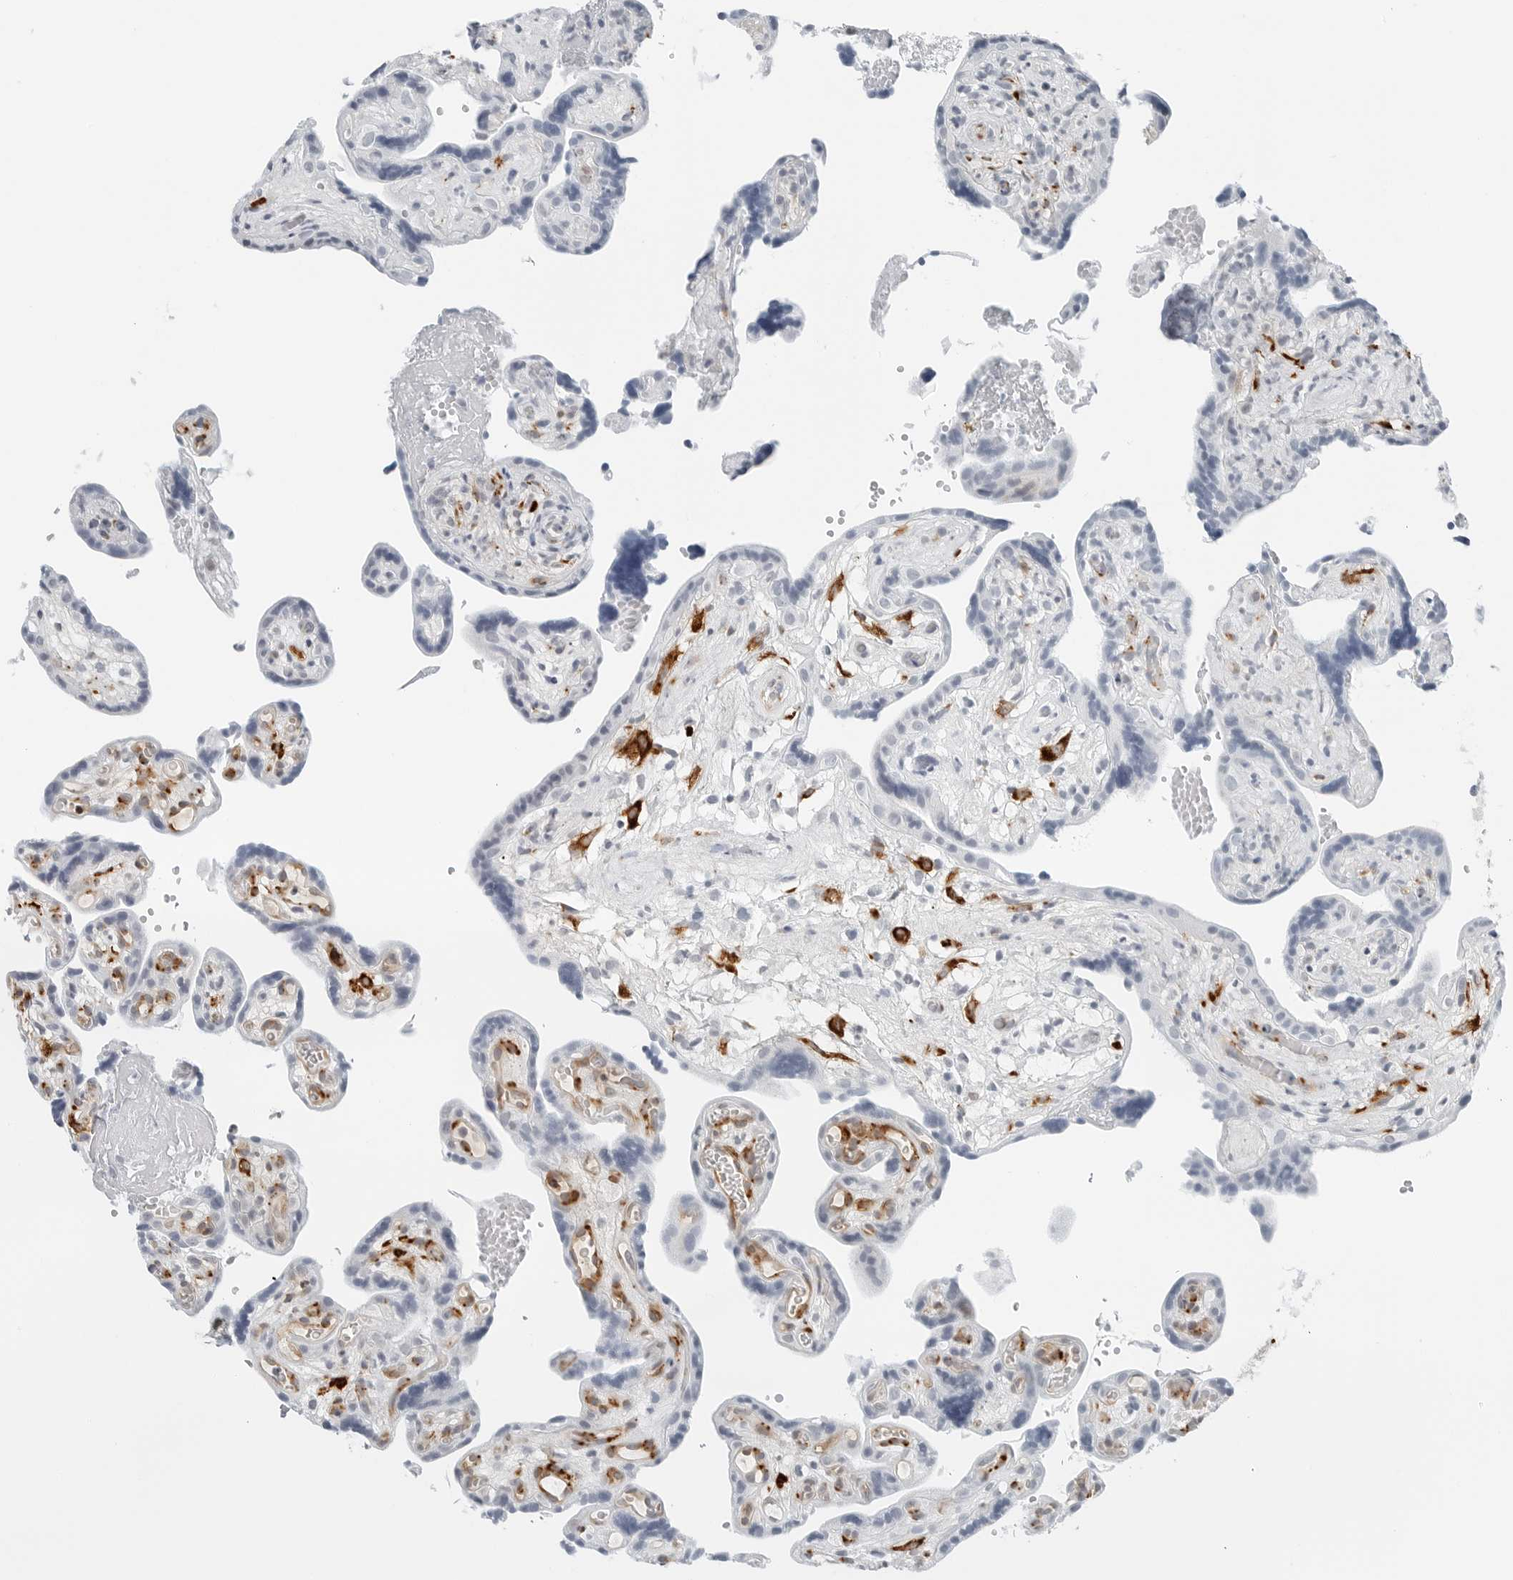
{"staining": {"intensity": "strong", "quantity": ">75%", "location": "cytoplasmic/membranous"}, "tissue": "placenta", "cell_type": "Decidual cells", "image_type": "normal", "snomed": [{"axis": "morphology", "description": "Normal tissue, NOS"}, {"axis": "topography", "description": "Placenta"}], "caption": "Brown immunohistochemical staining in unremarkable human placenta reveals strong cytoplasmic/membranous staining in approximately >75% of decidual cells.", "gene": "P4HA2", "patient": {"sex": "female", "age": 30}}